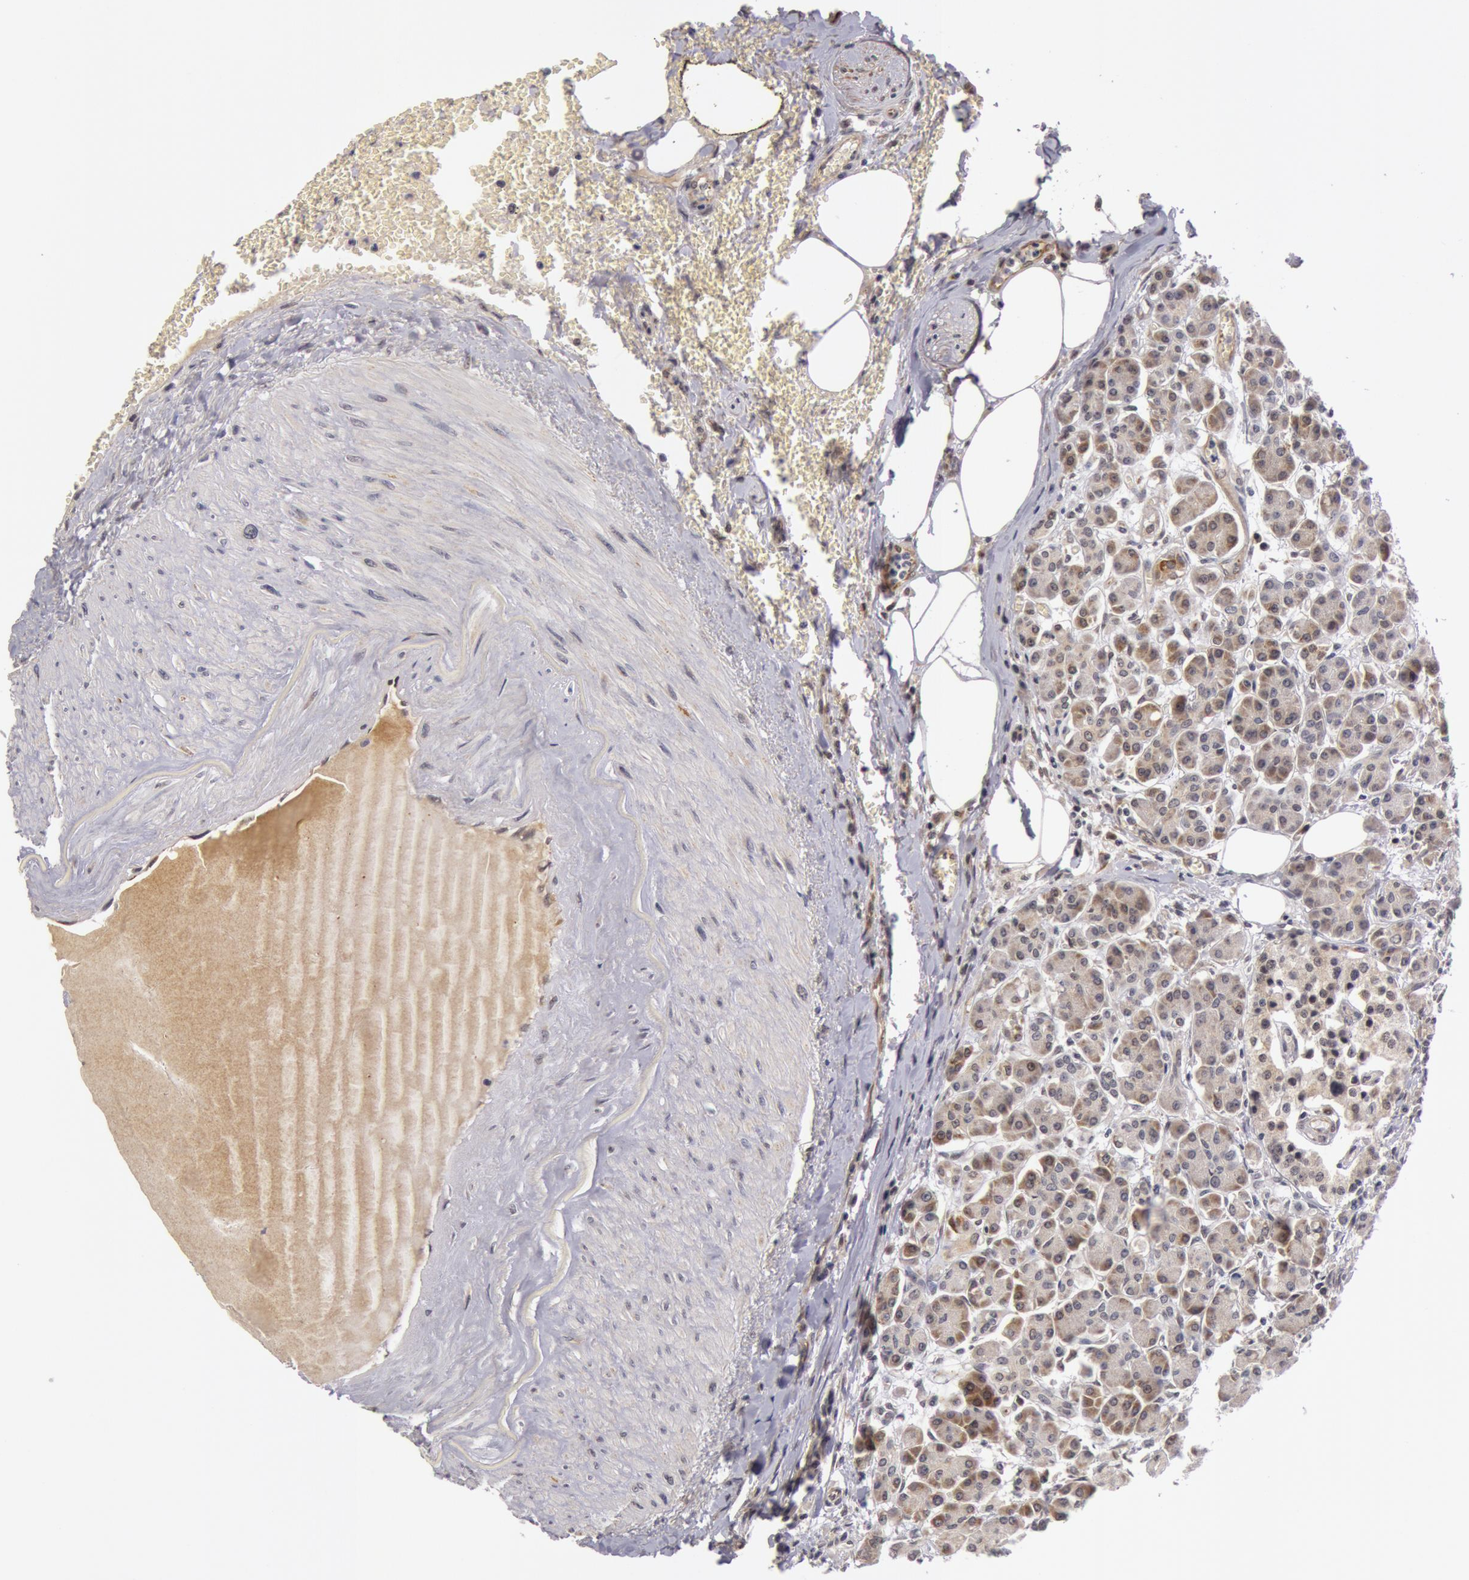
{"staining": {"intensity": "moderate", "quantity": ">75%", "location": "cytoplasmic/membranous"}, "tissue": "pancreas", "cell_type": "Exocrine glandular cells", "image_type": "normal", "snomed": [{"axis": "morphology", "description": "Normal tissue, NOS"}, {"axis": "topography", "description": "Pancreas"}], "caption": "Protein expression analysis of unremarkable human pancreas reveals moderate cytoplasmic/membranous staining in approximately >75% of exocrine glandular cells.", "gene": "SYTL4", "patient": {"sex": "female", "age": 73}}